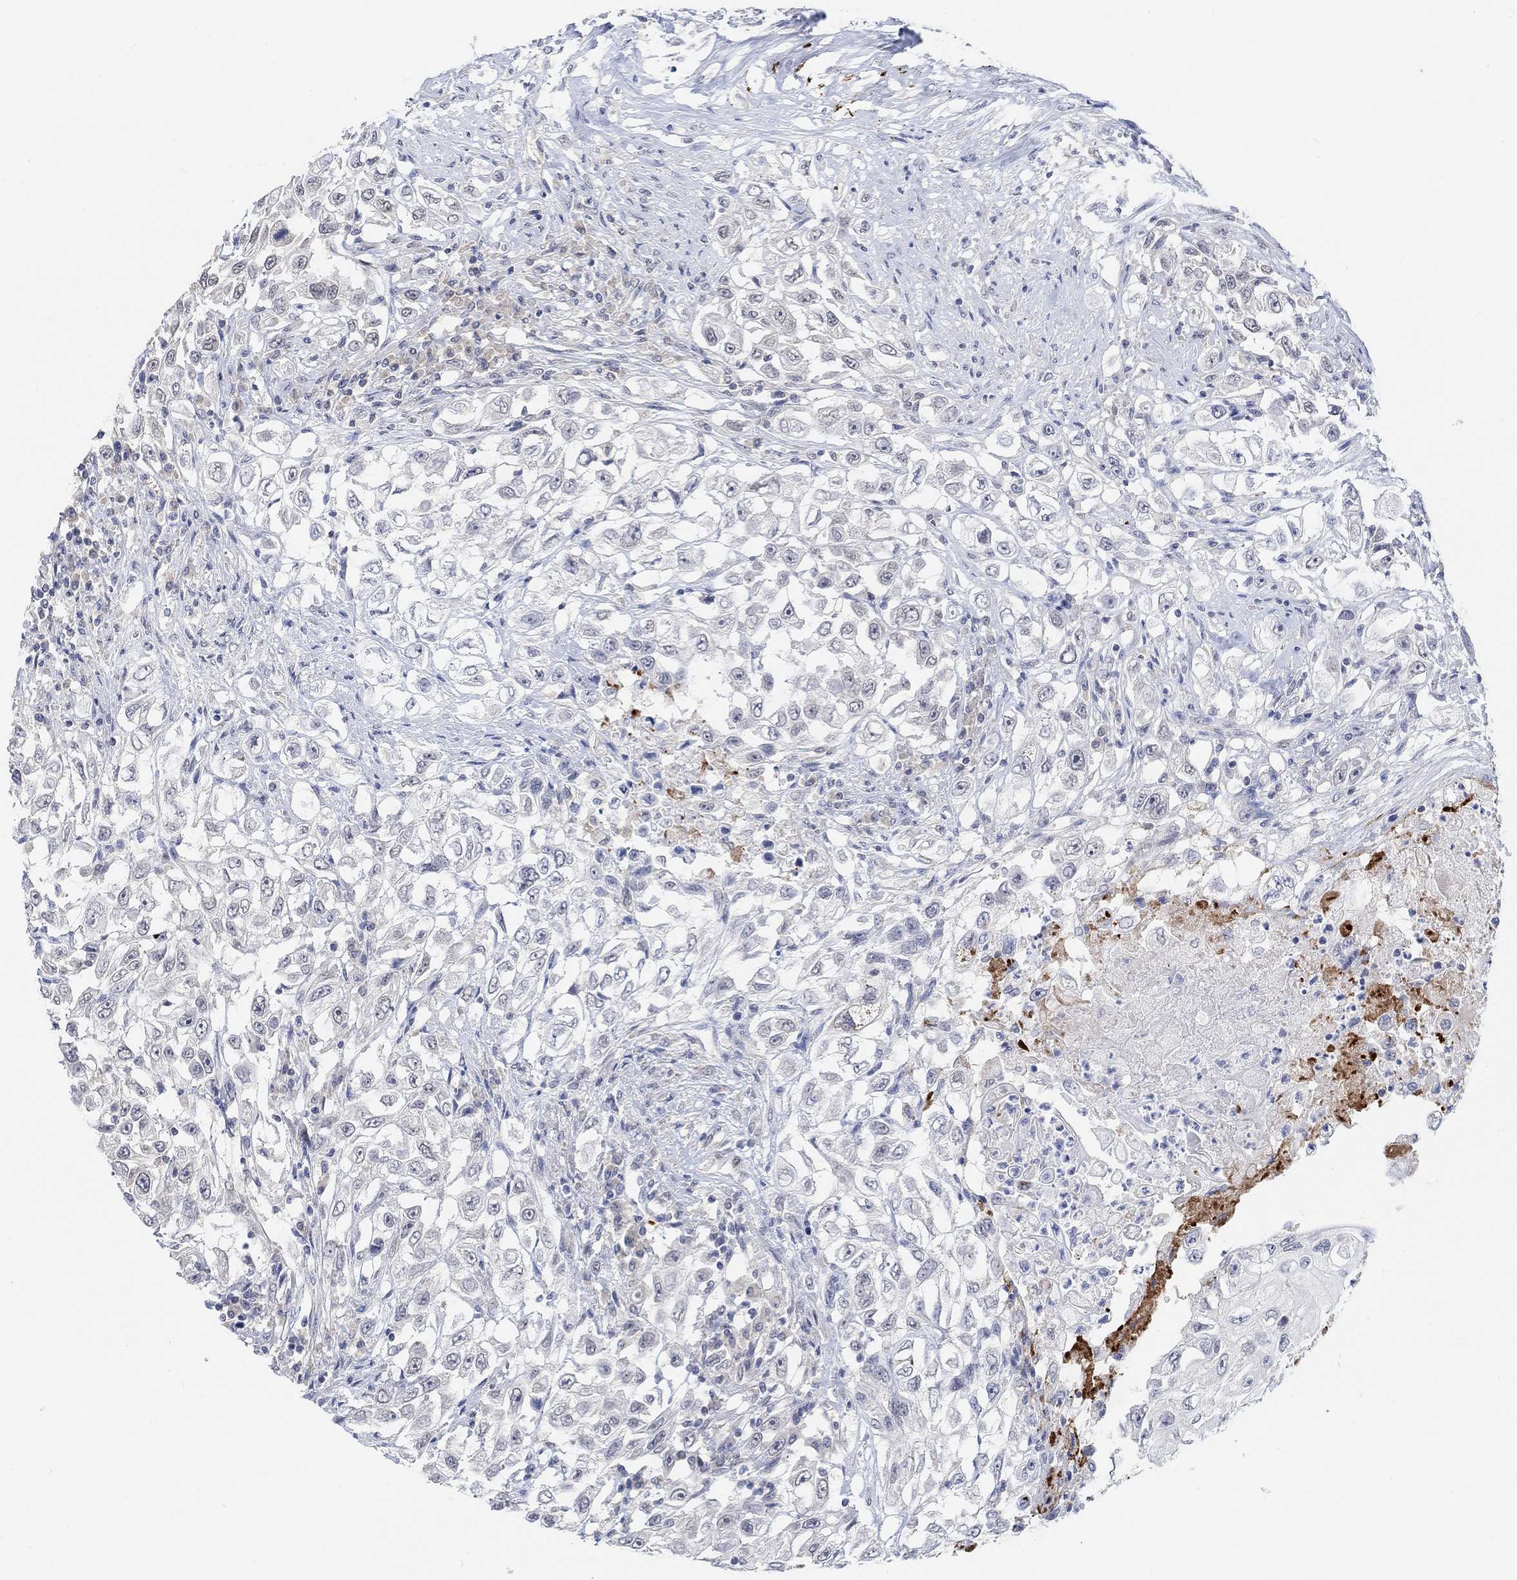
{"staining": {"intensity": "negative", "quantity": "none", "location": "none"}, "tissue": "urothelial cancer", "cell_type": "Tumor cells", "image_type": "cancer", "snomed": [{"axis": "morphology", "description": "Urothelial carcinoma, High grade"}, {"axis": "topography", "description": "Urinary bladder"}], "caption": "An immunohistochemistry (IHC) histopathology image of urothelial cancer is shown. There is no staining in tumor cells of urothelial cancer. (Brightfield microscopy of DAB immunohistochemistry at high magnification).", "gene": "RIMS1", "patient": {"sex": "female", "age": 56}}